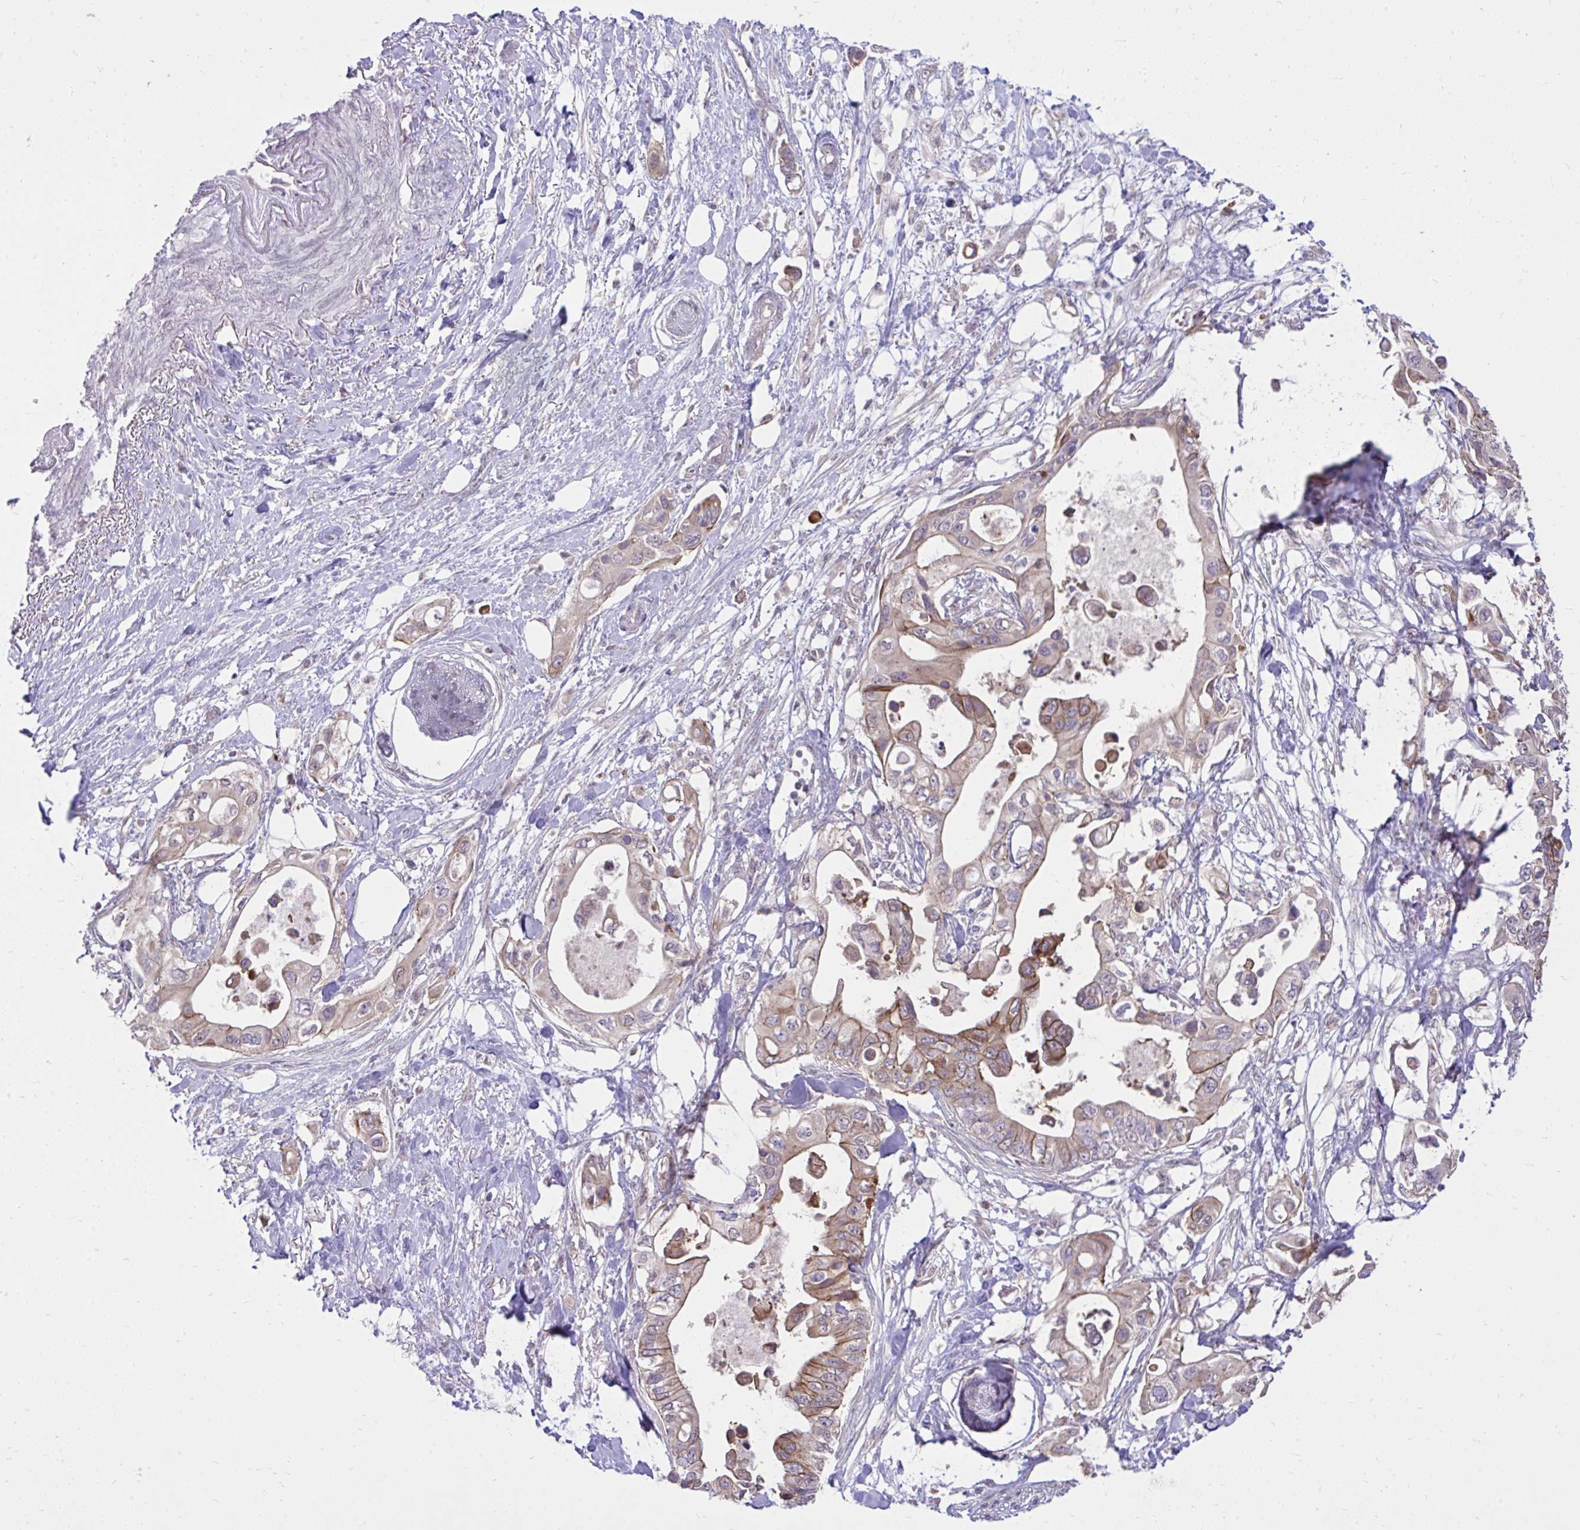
{"staining": {"intensity": "moderate", "quantity": "<25%", "location": "cytoplasmic/membranous"}, "tissue": "pancreatic cancer", "cell_type": "Tumor cells", "image_type": "cancer", "snomed": [{"axis": "morphology", "description": "Adenocarcinoma, NOS"}, {"axis": "topography", "description": "Pancreas"}], "caption": "Immunohistochemical staining of pancreatic cancer shows low levels of moderate cytoplasmic/membranous protein staining in approximately <25% of tumor cells.", "gene": "CYP20A1", "patient": {"sex": "female", "age": 63}}